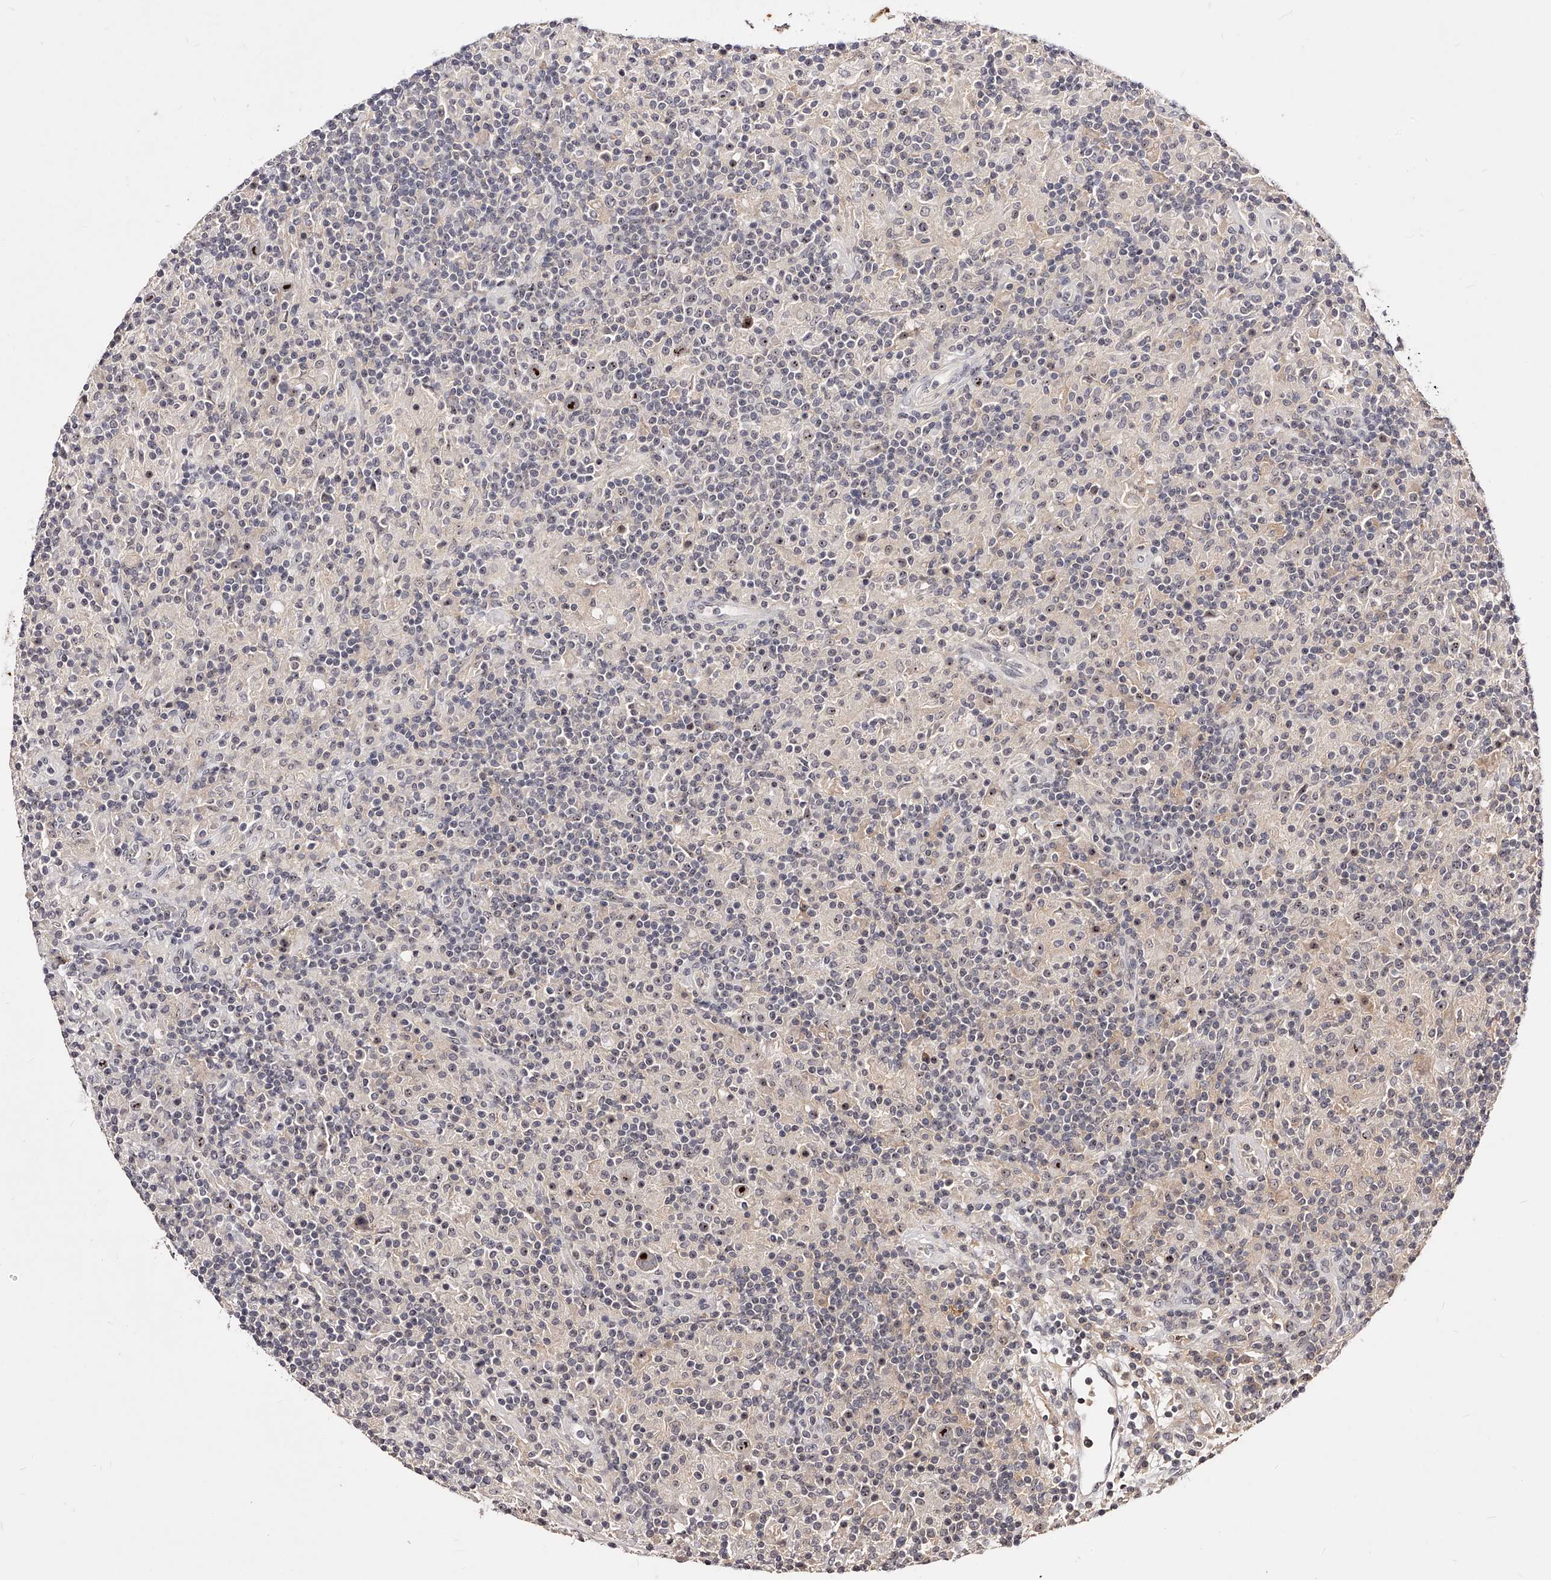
{"staining": {"intensity": "moderate", "quantity": "25%-75%", "location": "nuclear"}, "tissue": "lymphoma", "cell_type": "Tumor cells", "image_type": "cancer", "snomed": [{"axis": "morphology", "description": "Hodgkin's disease, NOS"}, {"axis": "topography", "description": "Lymph node"}], "caption": "Immunohistochemistry (IHC) micrograph of neoplastic tissue: human Hodgkin's disease stained using IHC displays medium levels of moderate protein expression localized specifically in the nuclear of tumor cells, appearing as a nuclear brown color.", "gene": "PHACTR1", "patient": {"sex": "male", "age": 70}}